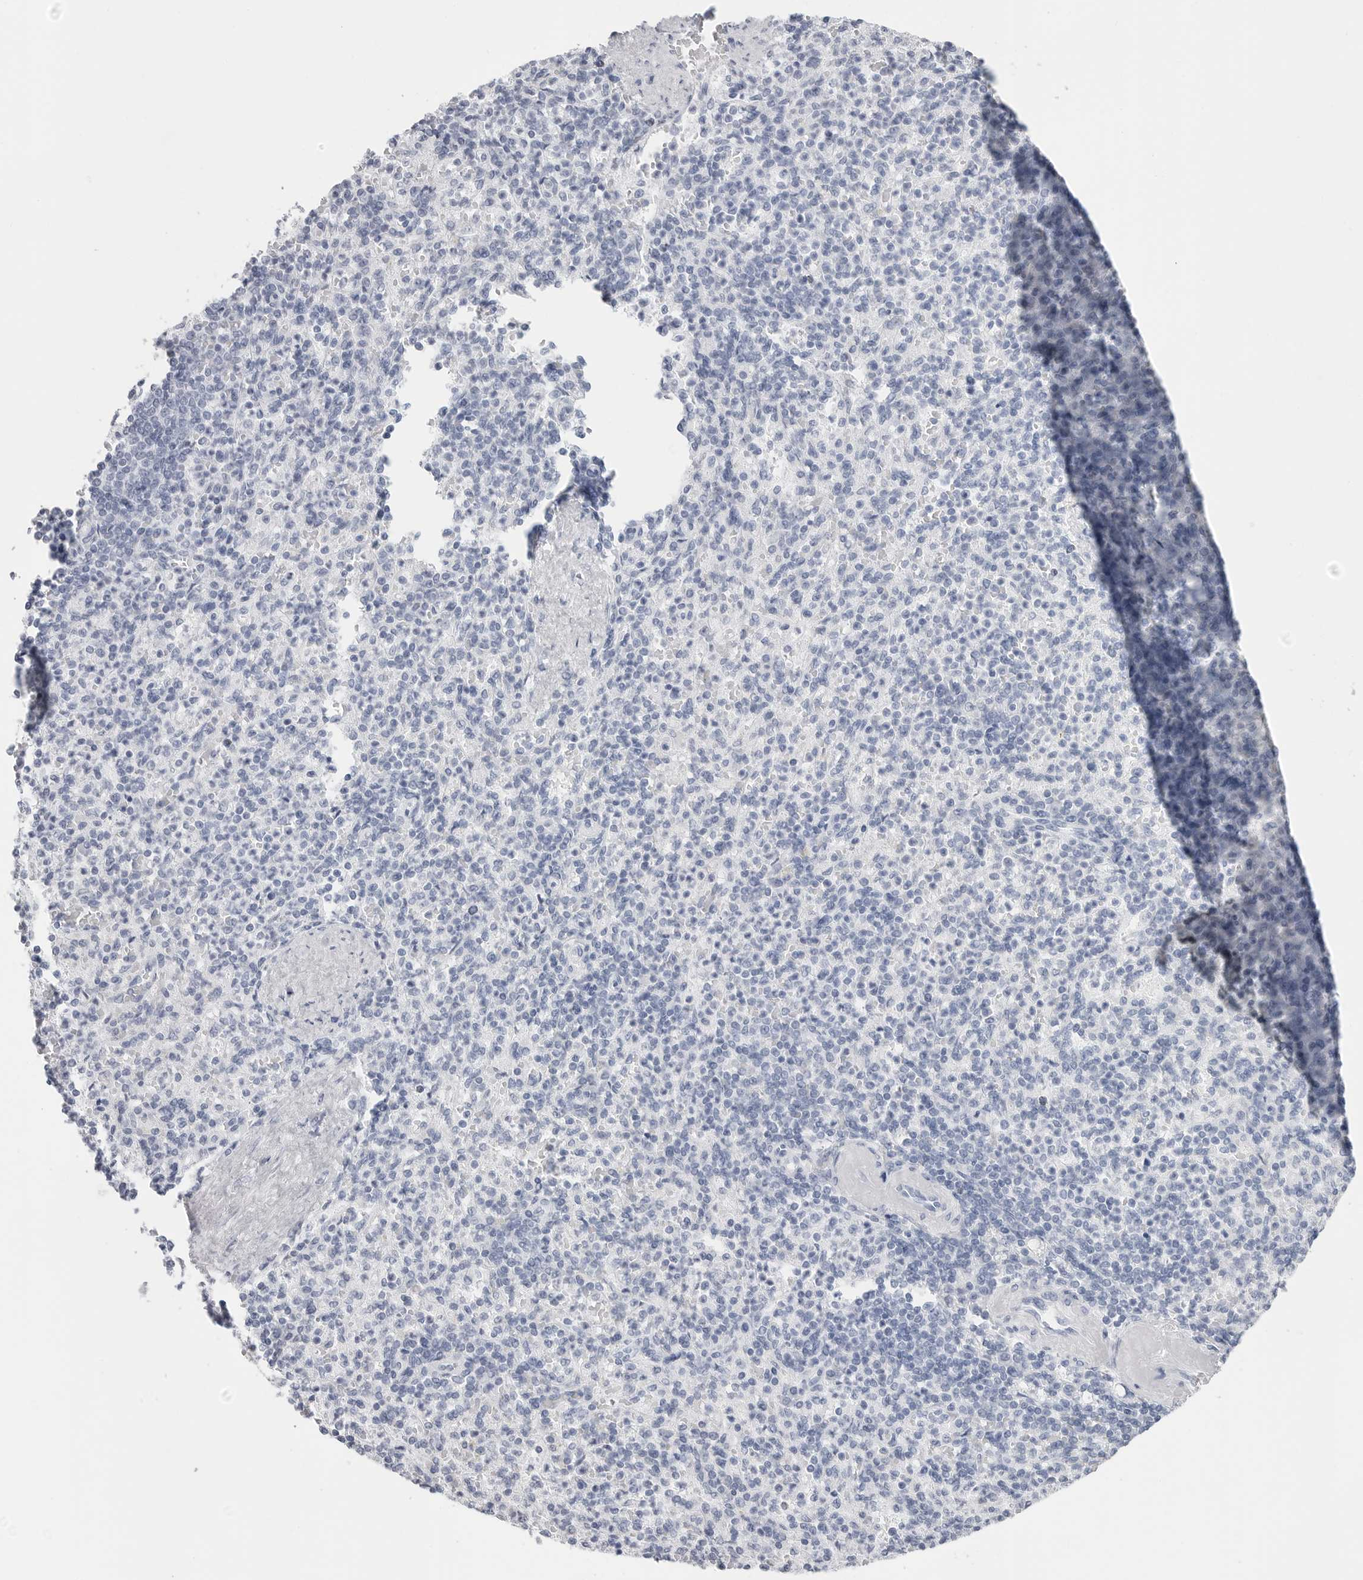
{"staining": {"intensity": "negative", "quantity": "none", "location": "none"}, "tissue": "spleen", "cell_type": "Cells in red pulp", "image_type": "normal", "snomed": [{"axis": "morphology", "description": "Normal tissue, NOS"}, {"axis": "topography", "description": "Spleen"}], "caption": "Immunohistochemistry micrograph of unremarkable human spleen stained for a protein (brown), which demonstrates no staining in cells in red pulp. The staining was performed using DAB (3,3'-diaminobenzidine) to visualize the protein expression in brown, while the nuclei were stained in blue with hematoxylin (Magnification: 20x).", "gene": "CST2", "patient": {"sex": "female", "age": 74}}